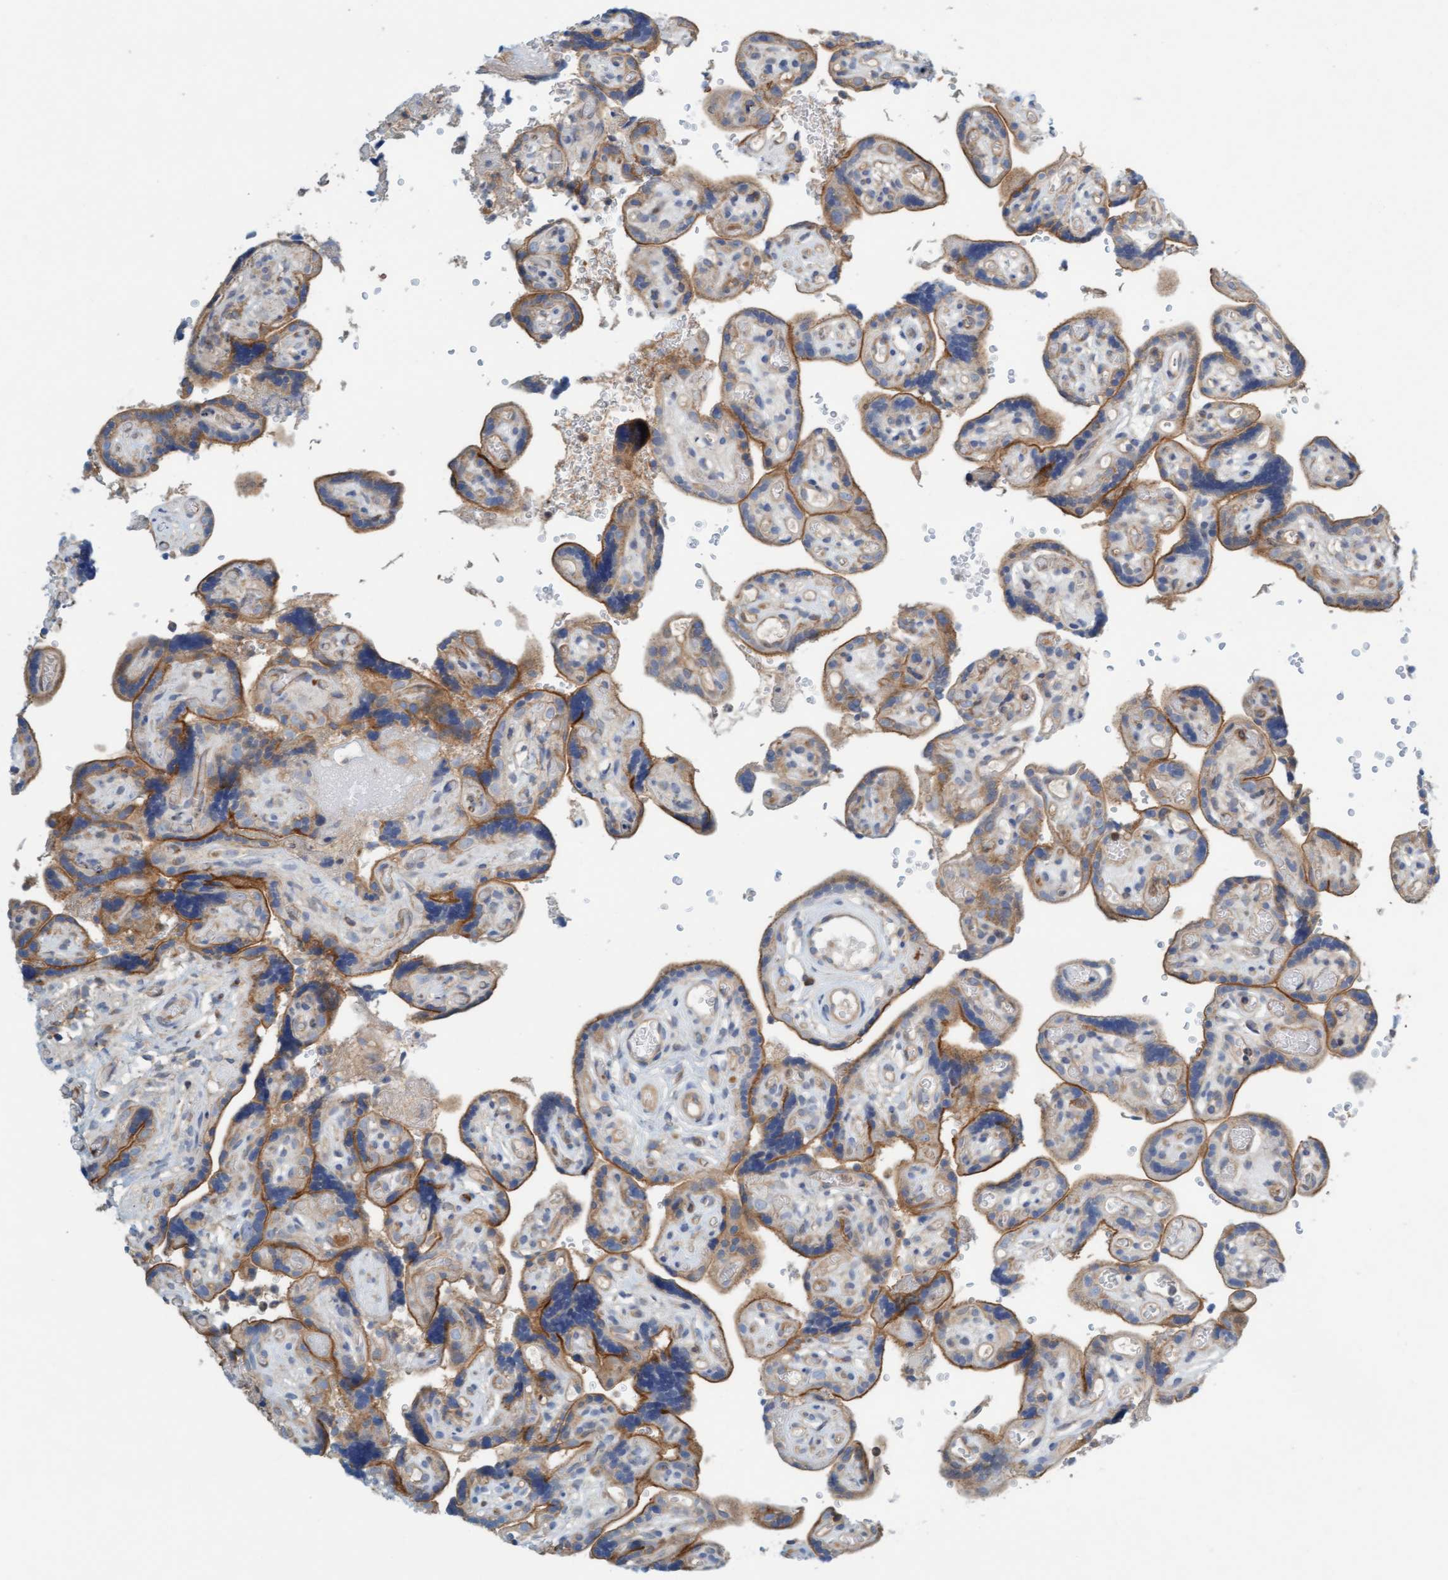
{"staining": {"intensity": "moderate", "quantity": ">75%", "location": "cytoplasmic/membranous"}, "tissue": "placenta", "cell_type": "Decidual cells", "image_type": "normal", "snomed": [{"axis": "morphology", "description": "Normal tissue, NOS"}, {"axis": "topography", "description": "Placenta"}], "caption": "A histopathology image of human placenta stained for a protein demonstrates moderate cytoplasmic/membranous brown staining in decidual cells.", "gene": "PRKD2", "patient": {"sex": "female", "age": 30}}